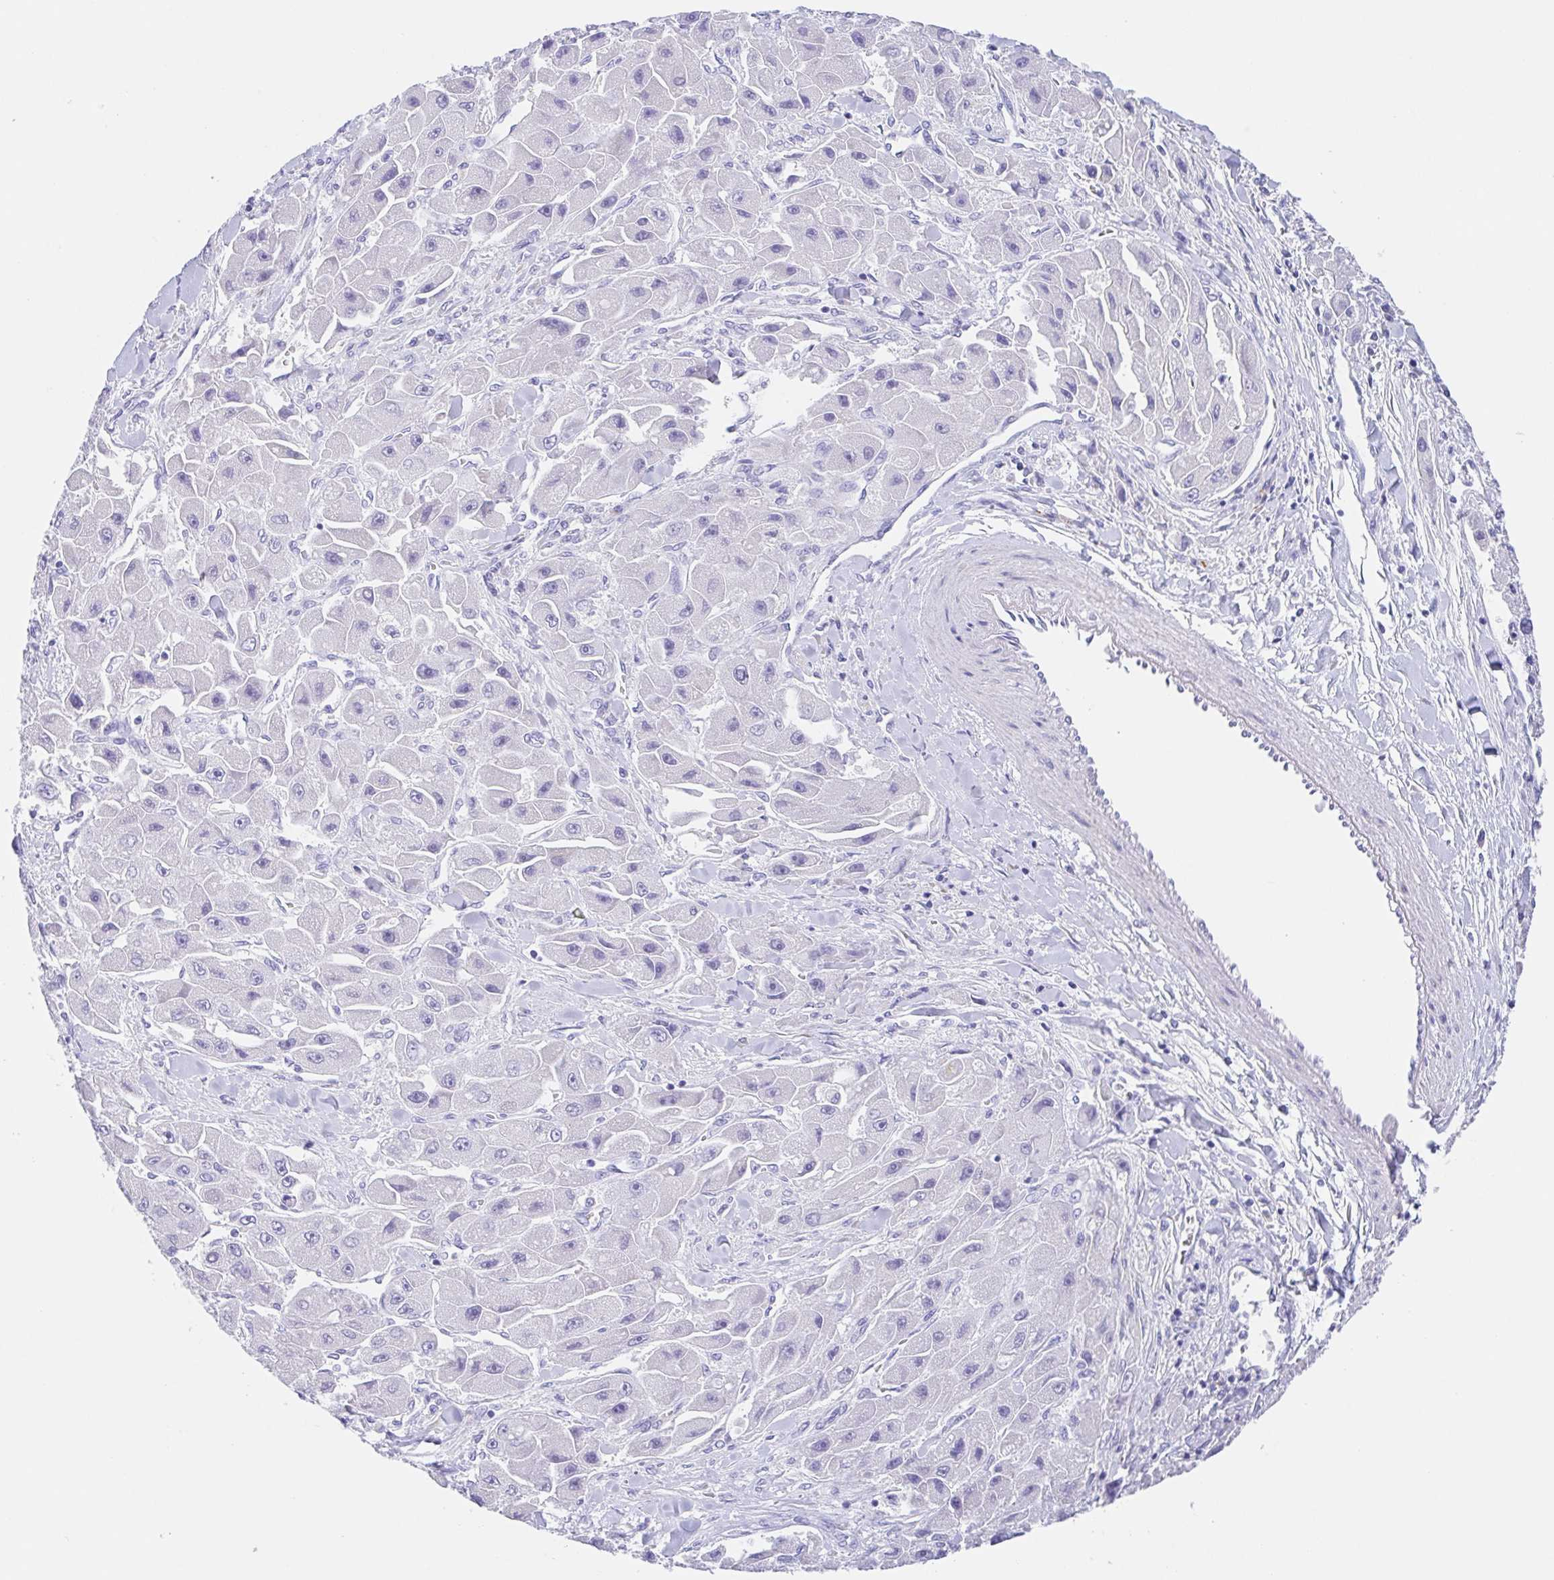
{"staining": {"intensity": "negative", "quantity": "none", "location": "none"}, "tissue": "liver cancer", "cell_type": "Tumor cells", "image_type": "cancer", "snomed": [{"axis": "morphology", "description": "Carcinoma, Hepatocellular, NOS"}, {"axis": "topography", "description": "Liver"}], "caption": "Protein analysis of liver cancer displays no significant expression in tumor cells.", "gene": "SCG3", "patient": {"sex": "male", "age": 24}}